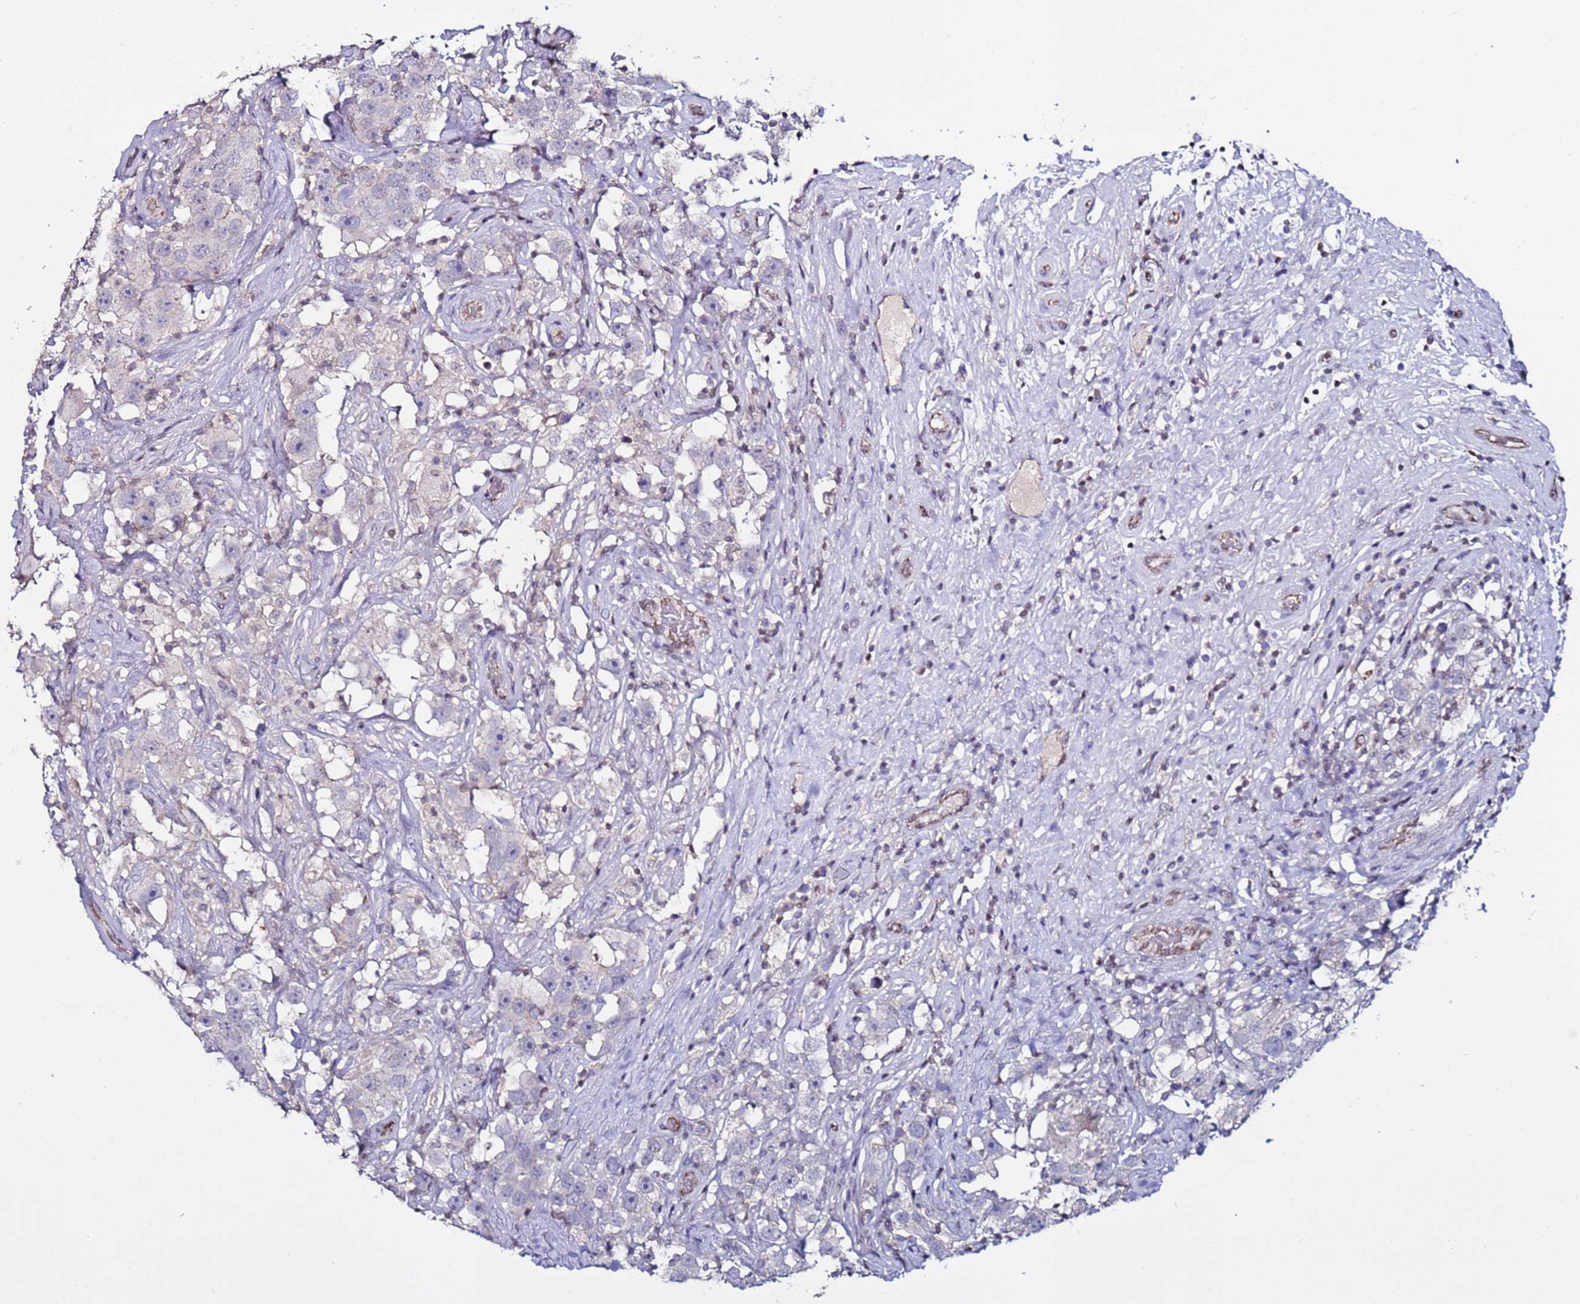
{"staining": {"intensity": "negative", "quantity": "none", "location": "none"}, "tissue": "testis cancer", "cell_type": "Tumor cells", "image_type": "cancer", "snomed": [{"axis": "morphology", "description": "Seminoma, NOS"}, {"axis": "topography", "description": "Testis"}], "caption": "A high-resolution histopathology image shows IHC staining of testis cancer, which displays no significant staining in tumor cells. (Brightfield microscopy of DAB immunohistochemistry at high magnification).", "gene": "TENM3", "patient": {"sex": "male", "age": 49}}